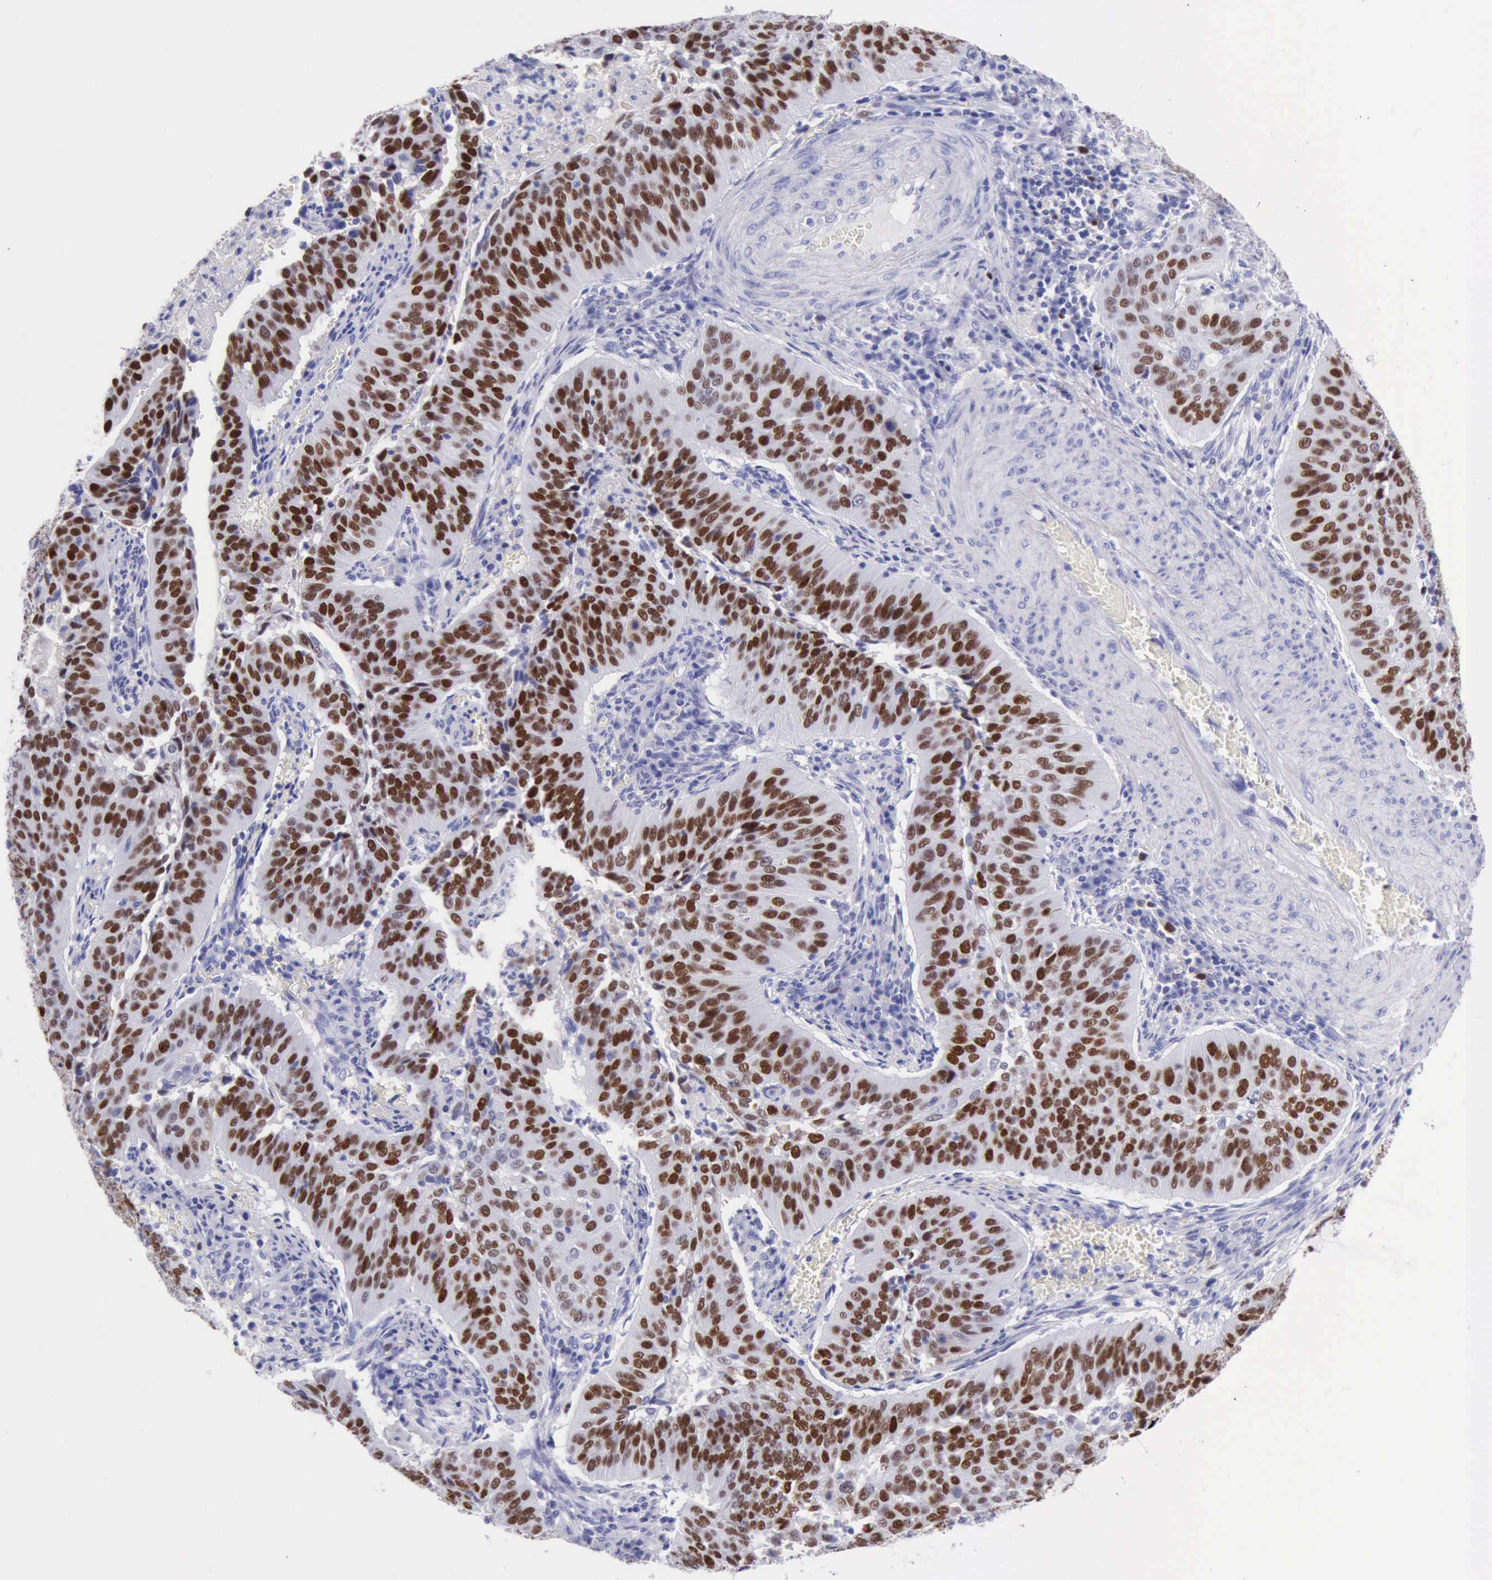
{"staining": {"intensity": "strong", "quantity": ">75%", "location": "nuclear"}, "tissue": "cervical cancer", "cell_type": "Tumor cells", "image_type": "cancer", "snomed": [{"axis": "morphology", "description": "Squamous cell carcinoma, NOS"}, {"axis": "topography", "description": "Cervix"}], "caption": "Immunohistochemical staining of cervical cancer displays strong nuclear protein staining in approximately >75% of tumor cells.", "gene": "MCM2", "patient": {"sex": "female", "age": 39}}